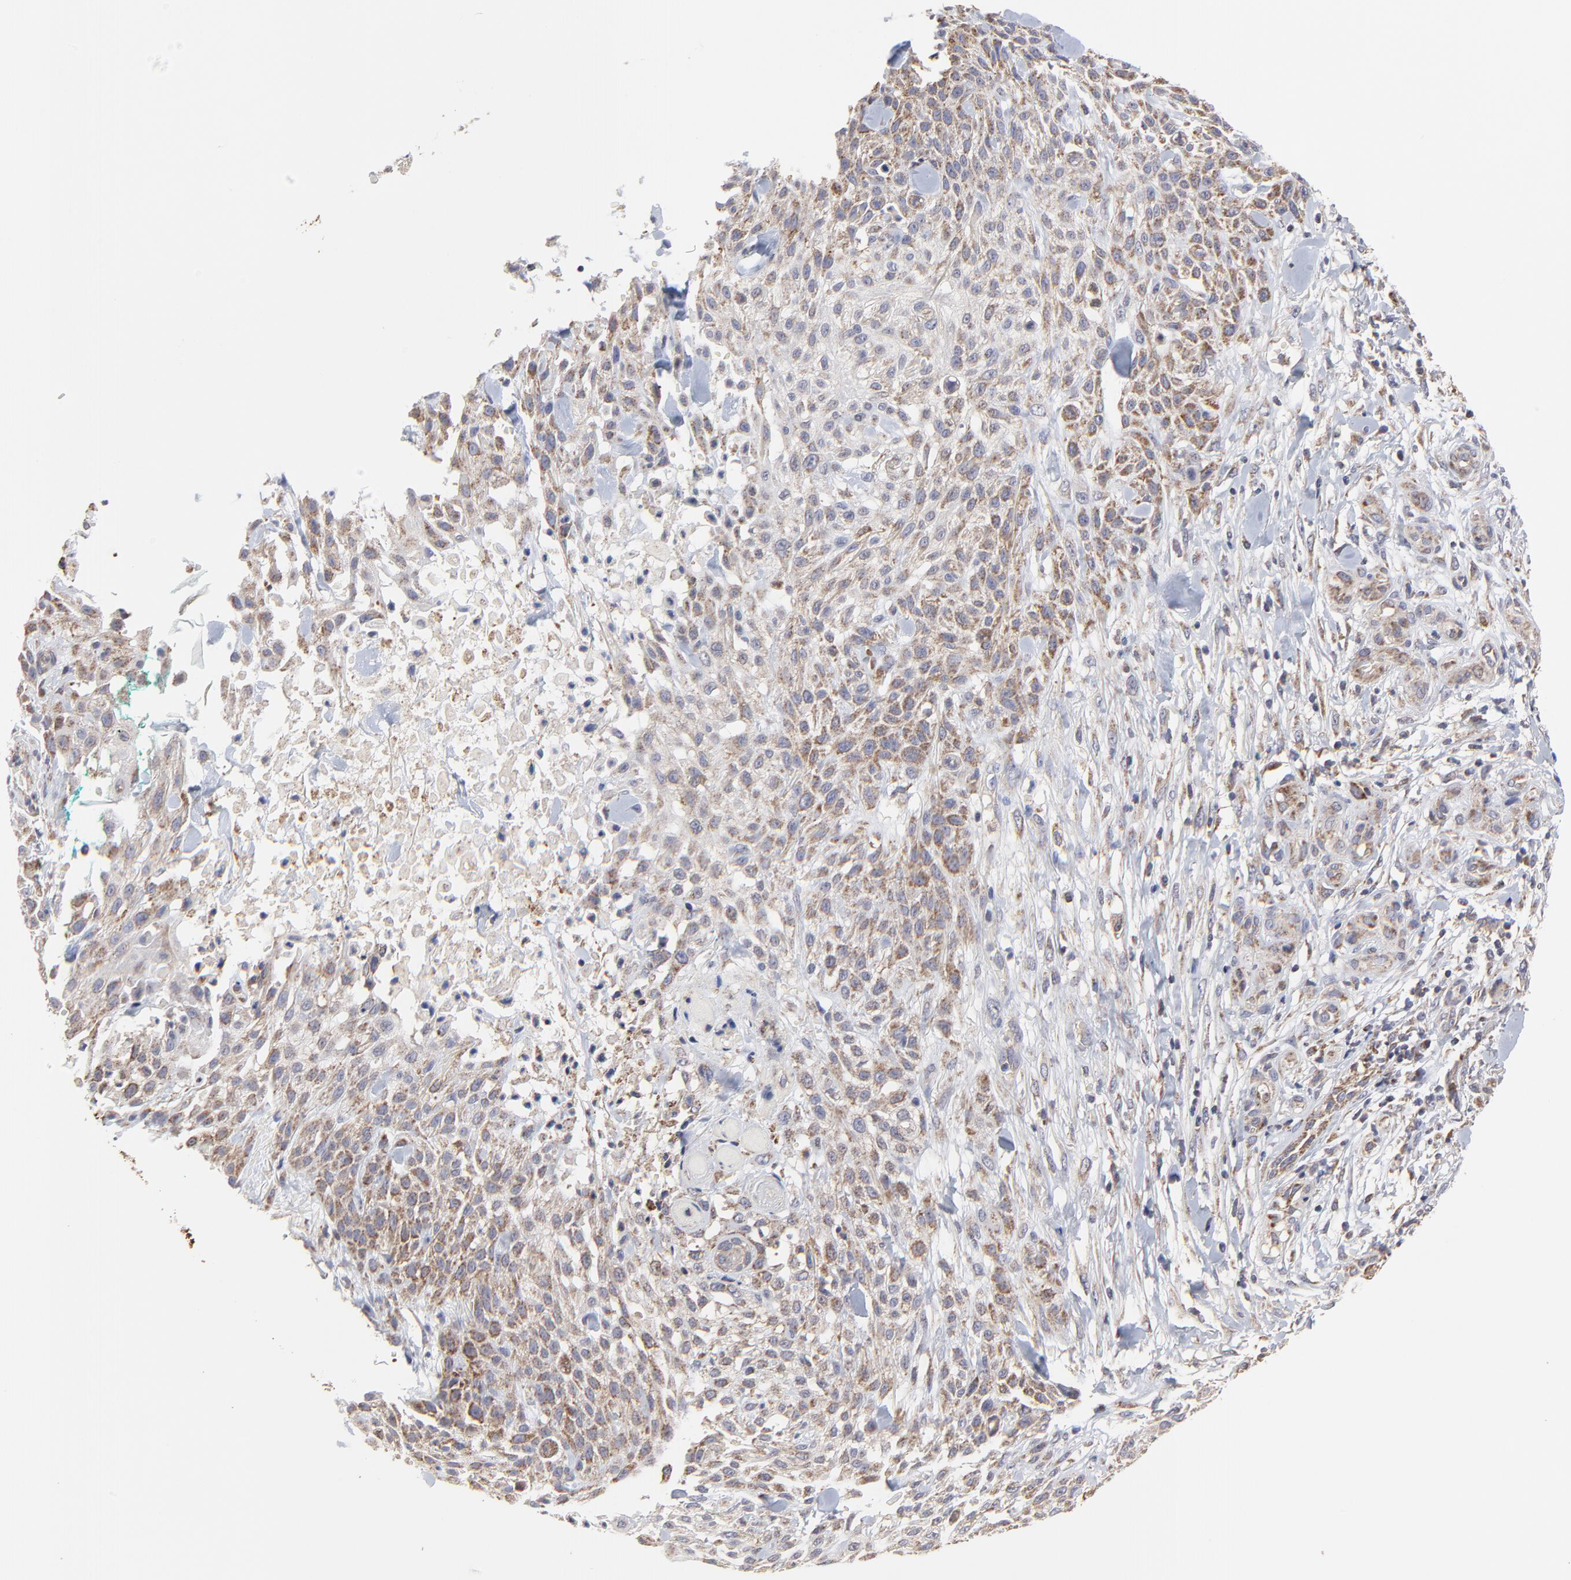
{"staining": {"intensity": "weak", "quantity": "<25%", "location": "cytoplasmic/membranous"}, "tissue": "skin cancer", "cell_type": "Tumor cells", "image_type": "cancer", "snomed": [{"axis": "morphology", "description": "Squamous cell carcinoma, NOS"}, {"axis": "topography", "description": "Skin"}], "caption": "Tumor cells show no significant protein expression in squamous cell carcinoma (skin).", "gene": "ZNF550", "patient": {"sex": "female", "age": 42}}